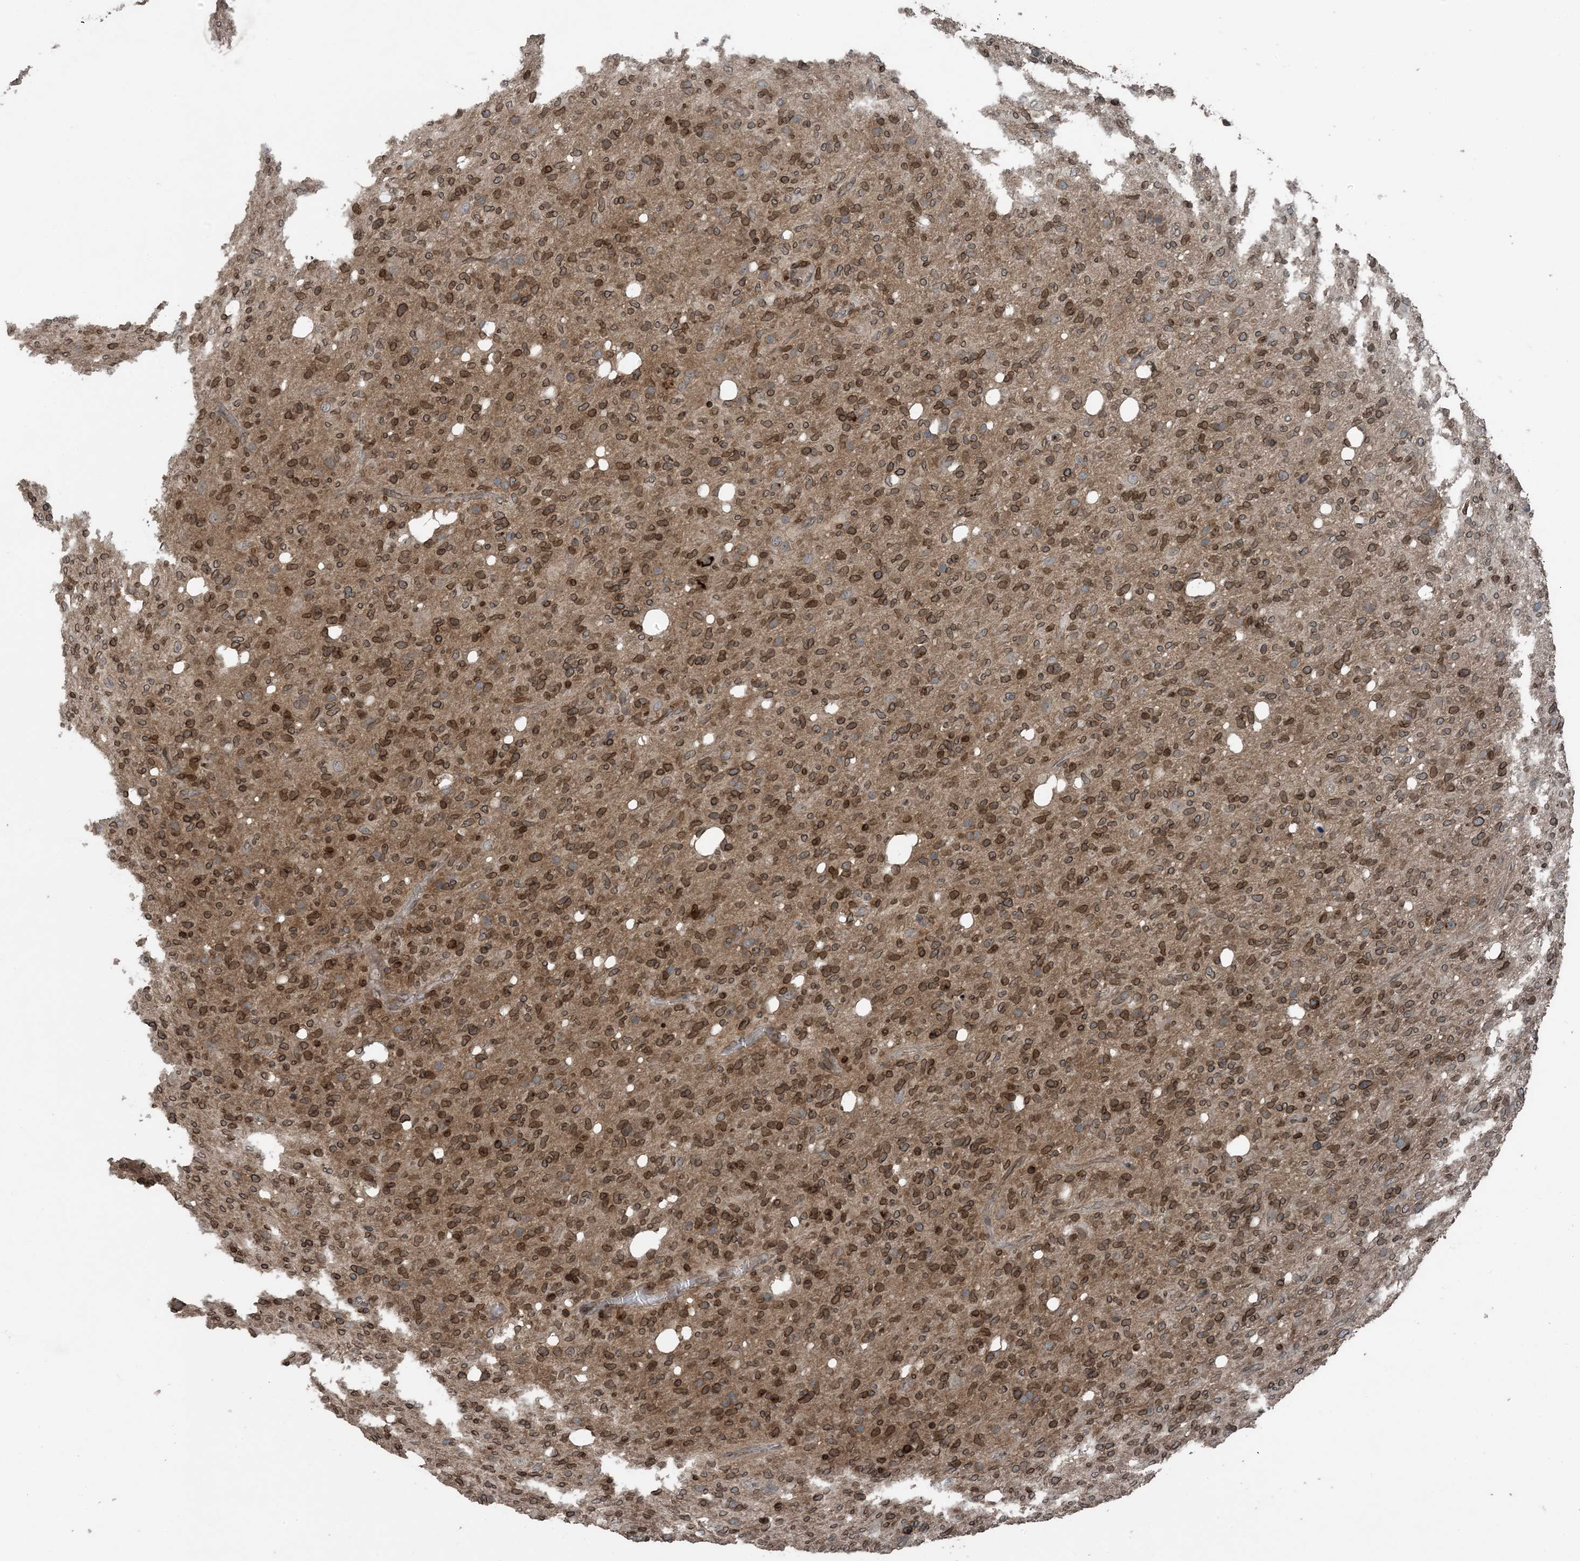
{"staining": {"intensity": "strong", "quantity": ">75%", "location": "cytoplasmic/membranous,nuclear"}, "tissue": "glioma", "cell_type": "Tumor cells", "image_type": "cancer", "snomed": [{"axis": "morphology", "description": "Glioma, malignant, High grade"}, {"axis": "topography", "description": "Brain"}], "caption": "IHC photomicrograph of neoplastic tissue: human glioma stained using immunohistochemistry exhibits high levels of strong protein expression localized specifically in the cytoplasmic/membranous and nuclear of tumor cells, appearing as a cytoplasmic/membranous and nuclear brown color.", "gene": "ZFAND2B", "patient": {"sex": "female", "age": 57}}